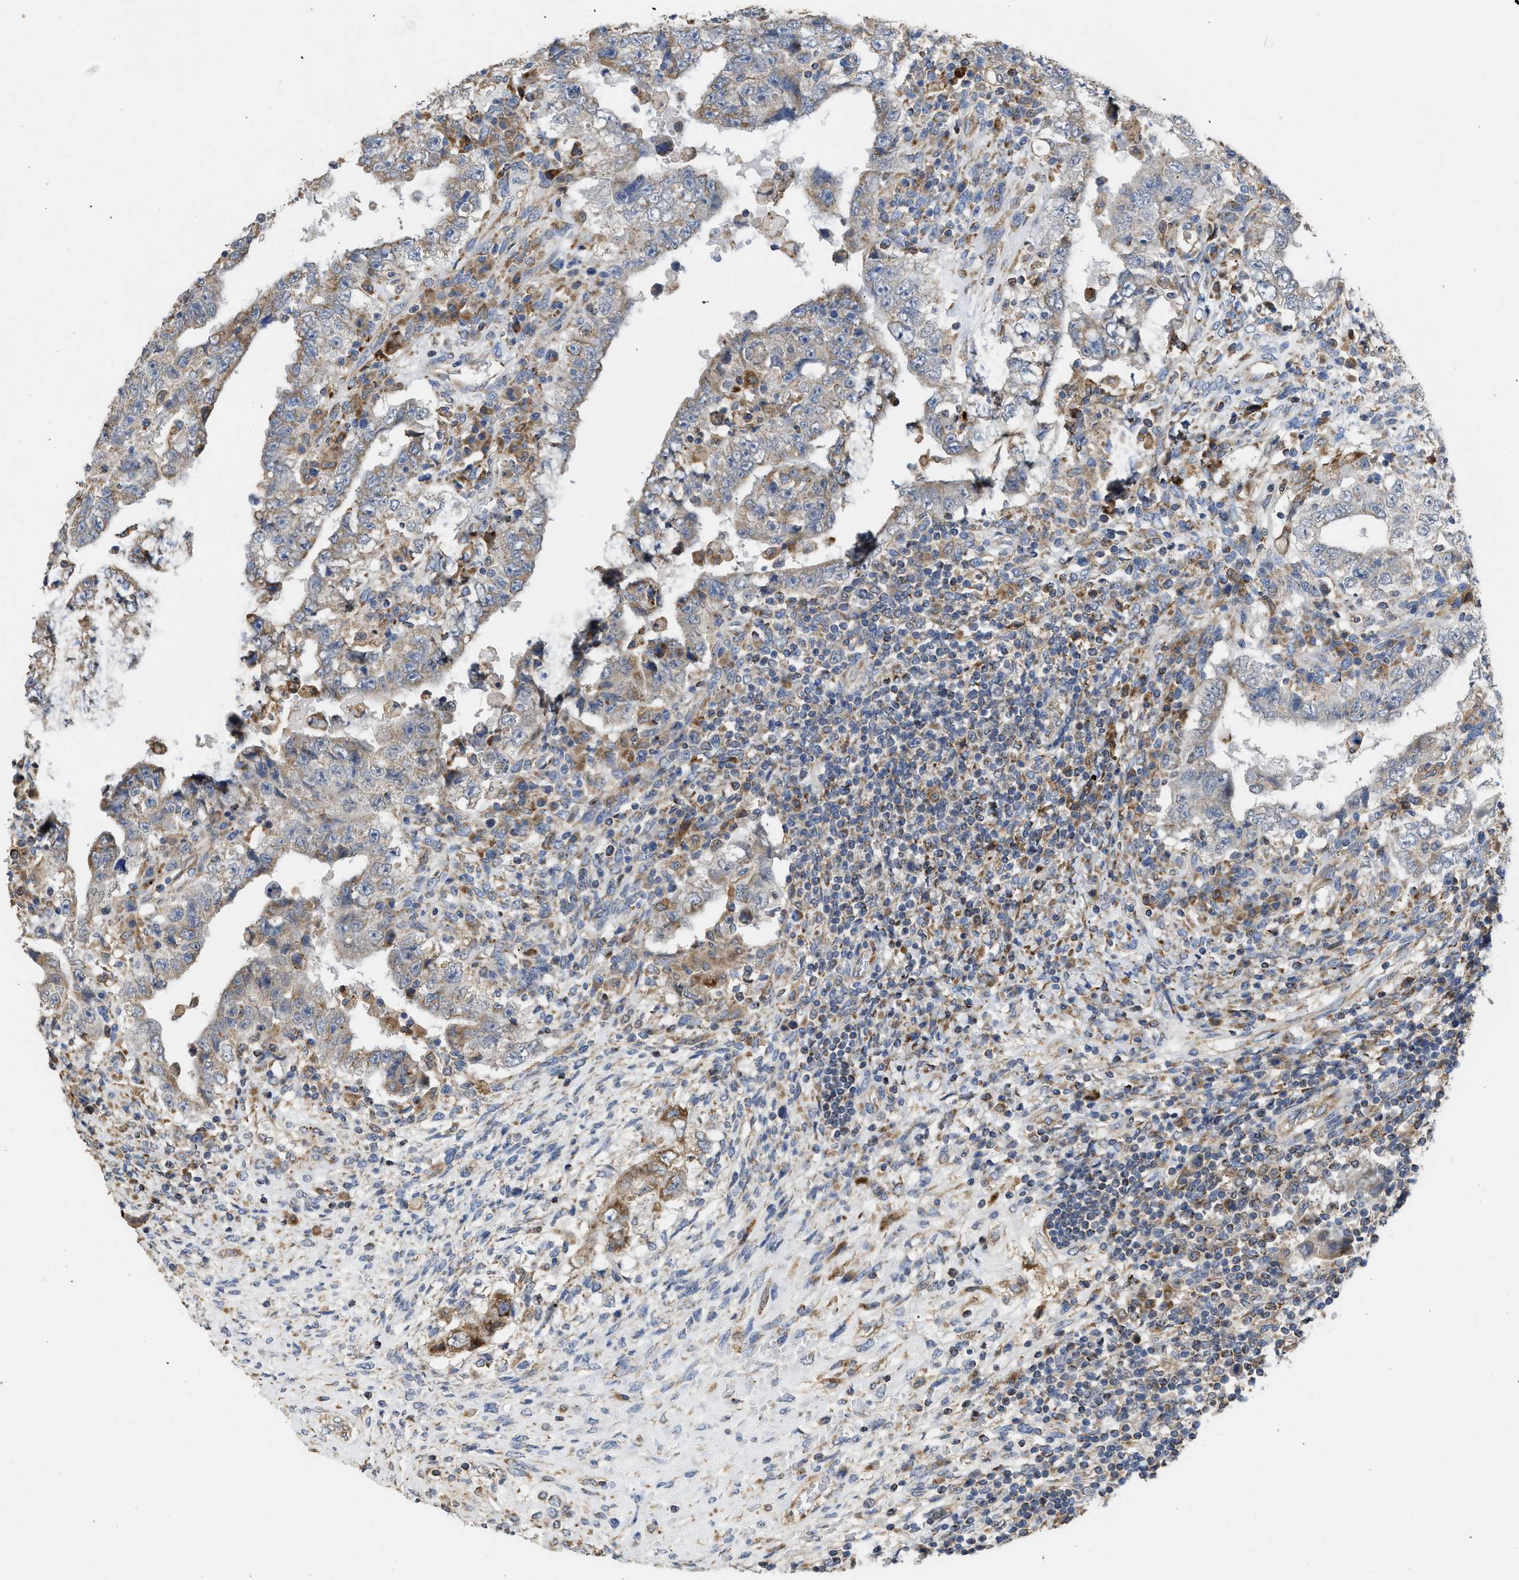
{"staining": {"intensity": "weak", "quantity": "25%-75%", "location": "cytoplasmic/membranous"}, "tissue": "testis cancer", "cell_type": "Tumor cells", "image_type": "cancer", "snomed": [{"axis": "morphology", "description": "Carcinoma, Embryonal, NOS"}, {"axis": "topography", "description": "Testis"}], "caption": "Embryonal carcinoma (testis) tissue displays weak cytoplasmic/membranous positivity in about 25%-75% of tumor cells", "gene": "AK2", "patient": {"sex": "male", "age": 26}}